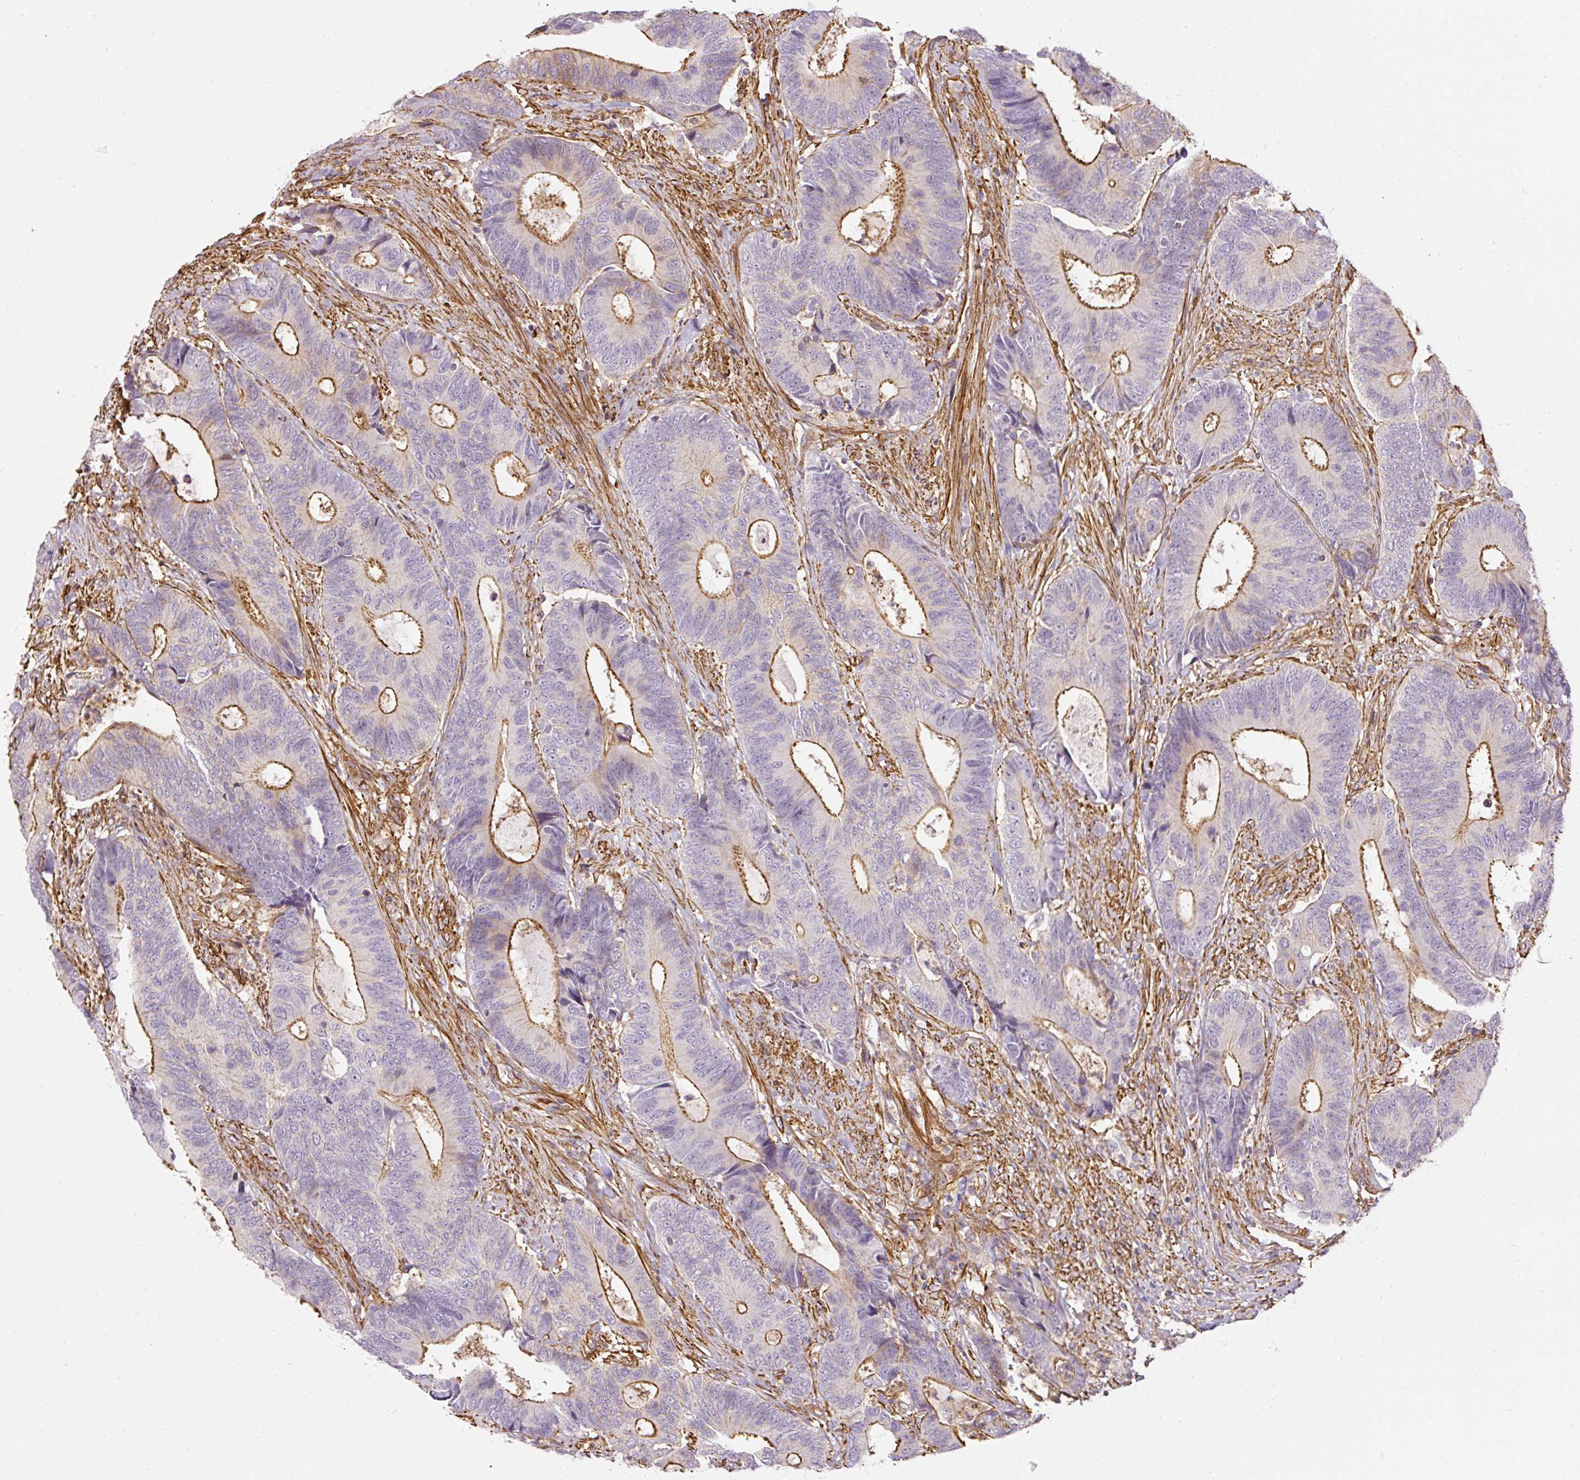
{"staining": {"intensity": "moderate", "quantity": "25%-75%", "location": "cytoplasmic/membranous"}, "tissue": "colorectal cancer", "cell_type": "Tumor cells", "image_type": "cancer", "snomed": [{"axis": "morphology", "description": "Adenocarcinoma, NOS"}, {"axis": "topography", "description": "Colon"}], "caption": "Immunohistochemical staining of colorectal cancer exhibits medium levels of moderate cytoplasmic/membranous positivity in approximately 25%-75% of tumor cells.", "gene": "MYL12A", "patient": {"sex": "male", "age": 87}}